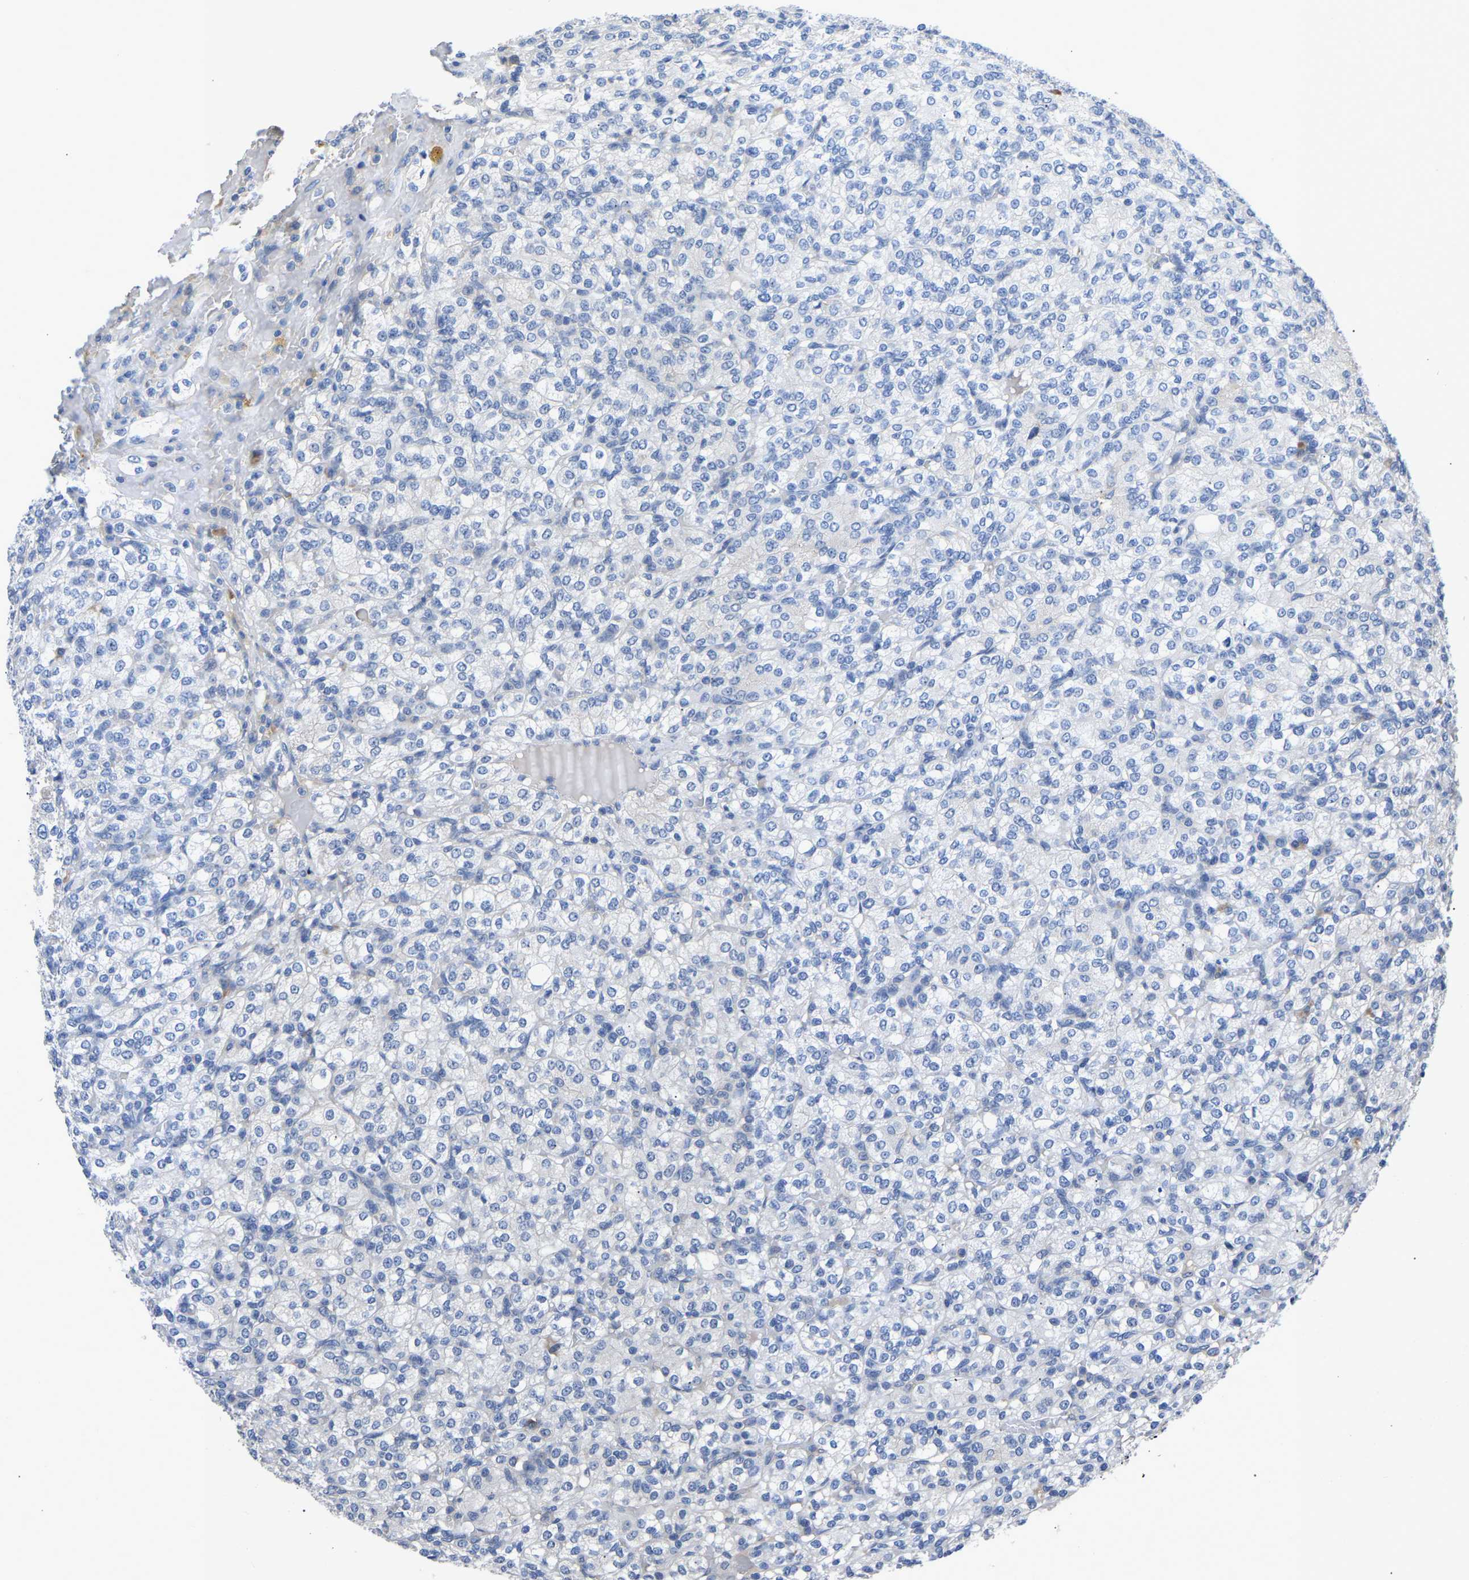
{"staining": {"intensity": "negative", "quantity": "none", "location": "none"}, "tissue": "renal cancer", "cell_type": "Tumor cells", "image_type": "cancer", "snomed": [{"axis": "morphology", "description": "Adenocarcinoma, NOS"}, {"axis": "topography", "description": "Kidney"}], "caption": "Immunohistochemistry (IHC) photomicrograph of renal cancer (adenocarcinoma) stained for a protein (brown), which demonstrates no staining in tumor cells.", "gene": "ABCA10", "patient": {"sex": "male", "age": 77}}